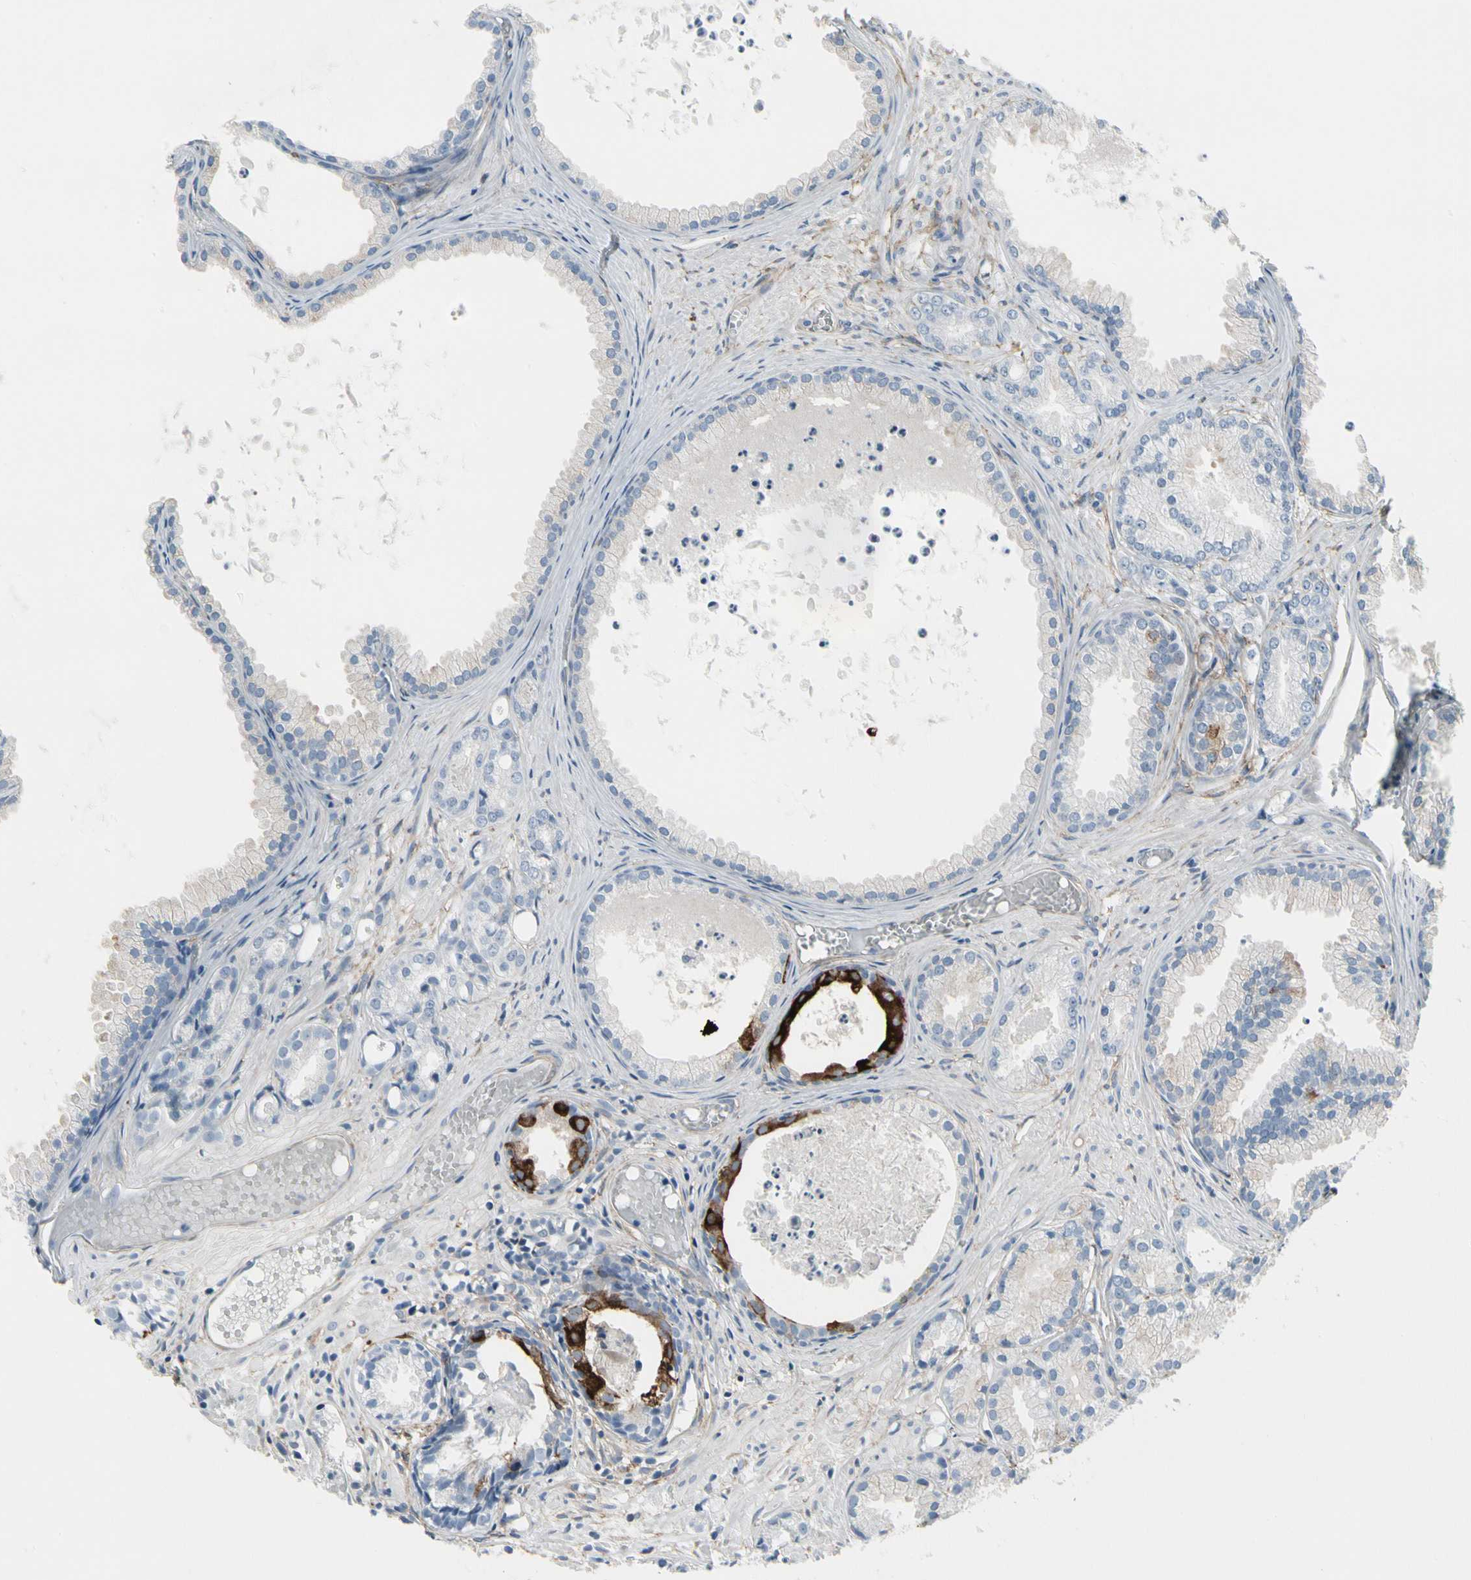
{"staining": {"intensity": "strong", "quantity": "<25%", "location": "cytoplasmic/membranous"}, "tissue": "prostate cancer", "cell_type": "Tumor cells", "image_type": "cancer", "snomed": [{"axis": "morphology", "description": "Adenocarcinoma, Low grade"}, {"axis": "topography", "description": "Prostate"}], "caption": "Adenocarcinoma (low-grade) (prostate) was stained to show a protein in brown. There is medium levels of strong cytoplasmic/membranous expression in about <25% of tumor cells. (IHC, brightfield microscopy, high magnification).", "gene": "PIGR", "patient": {"sex": "male", "age": 72}}